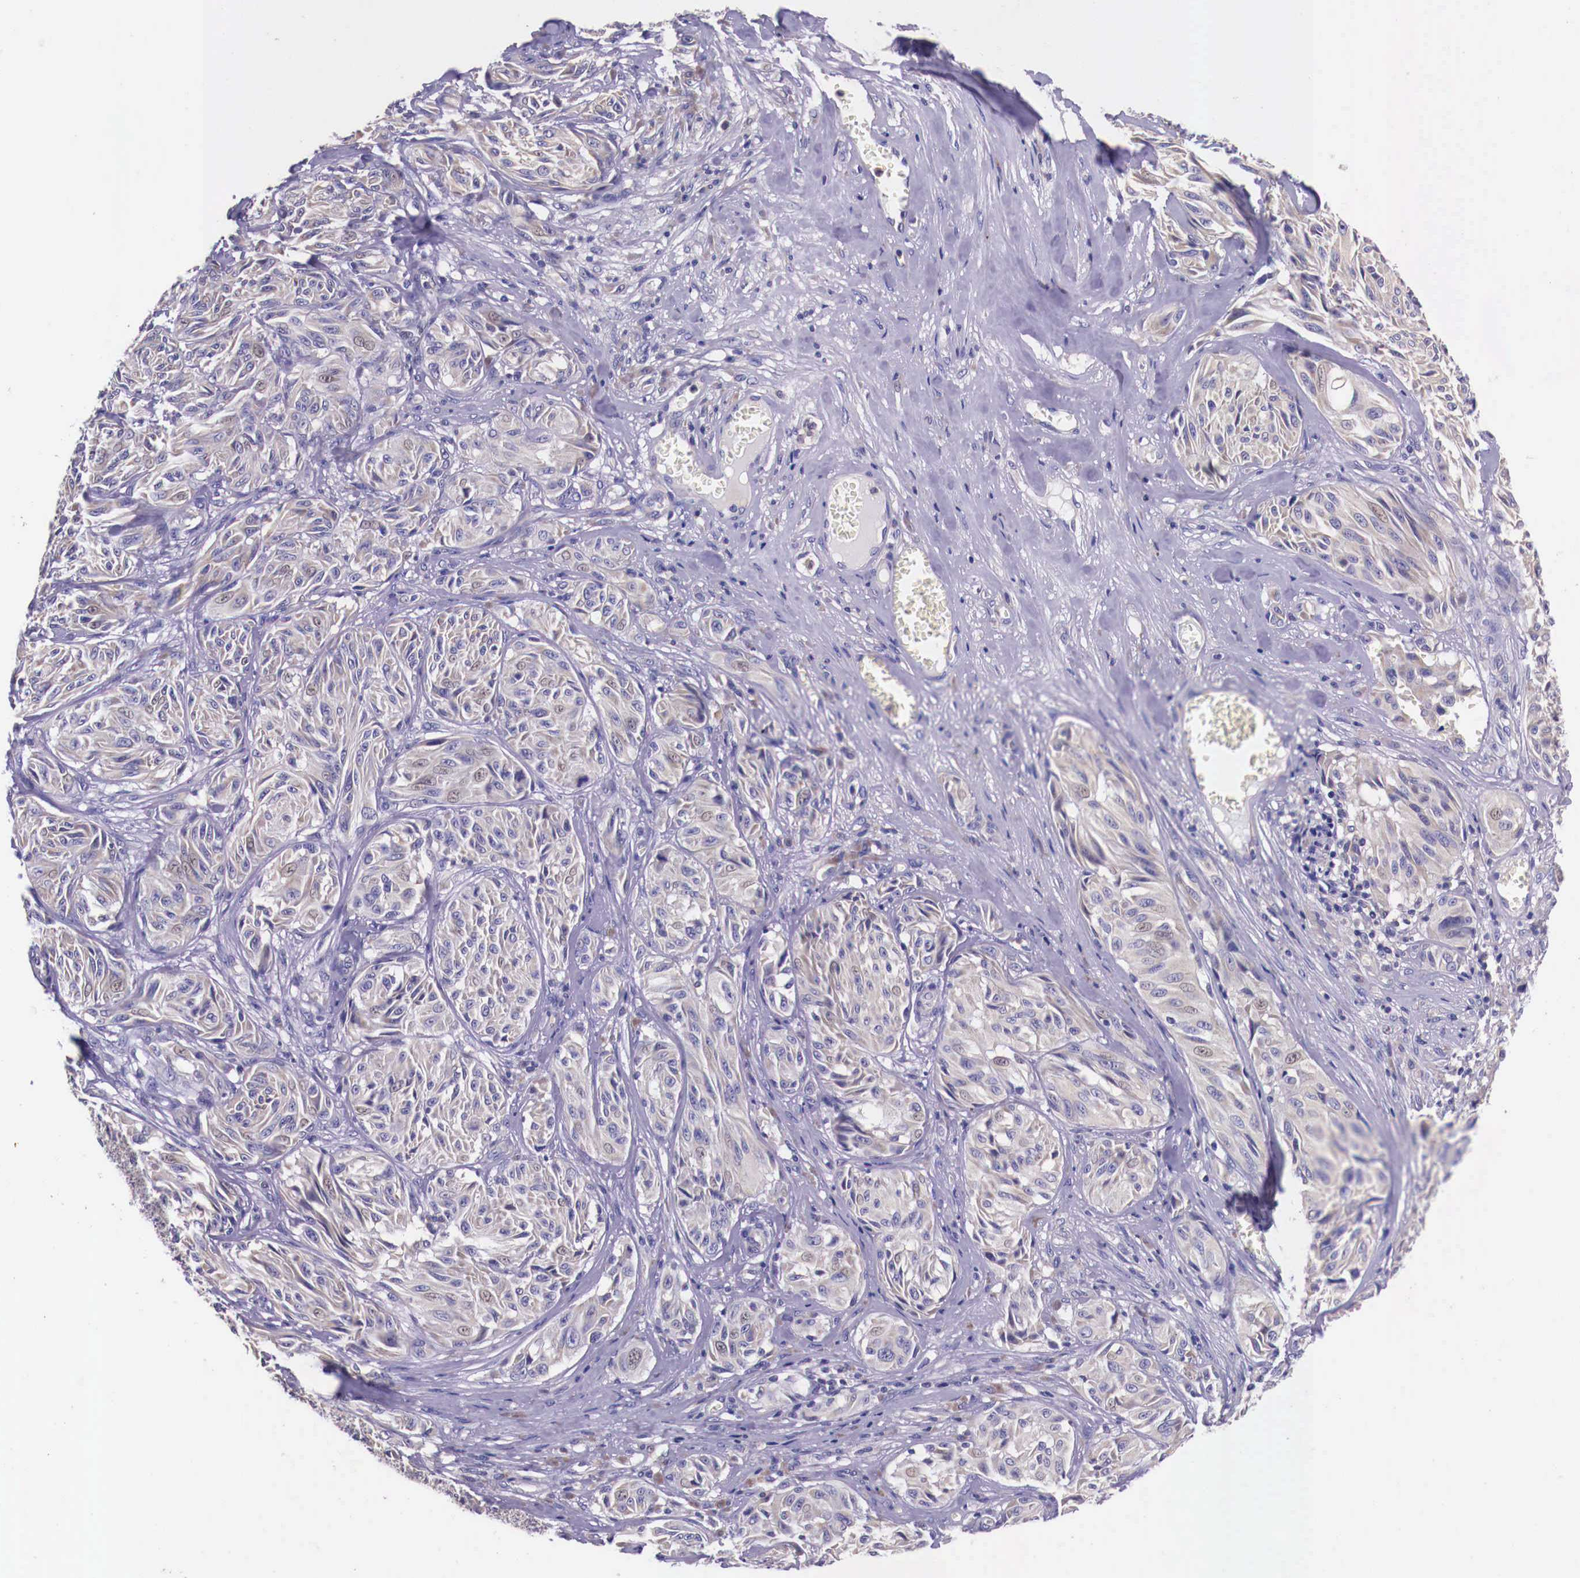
{"staining": {"intensity": "weak", "quantity": "<25%", "location": "cytoplasmic/membranous"}, "tissue": "melanoma", "cell_type": "Tumor cells", "image_type": "cancer", "snomed": [{"axis": "morphology", "description": "Malignant melanoma, NOS"}, {"axis": "topography", "description": "Skin"}], "caption": "Malignant melanoma stained for a protein using immunohistochemistry (IHC) displays no positivity tumor cells.", "gene": "GRIPAP1", "patient": {"sex": "male", "age": 54}}